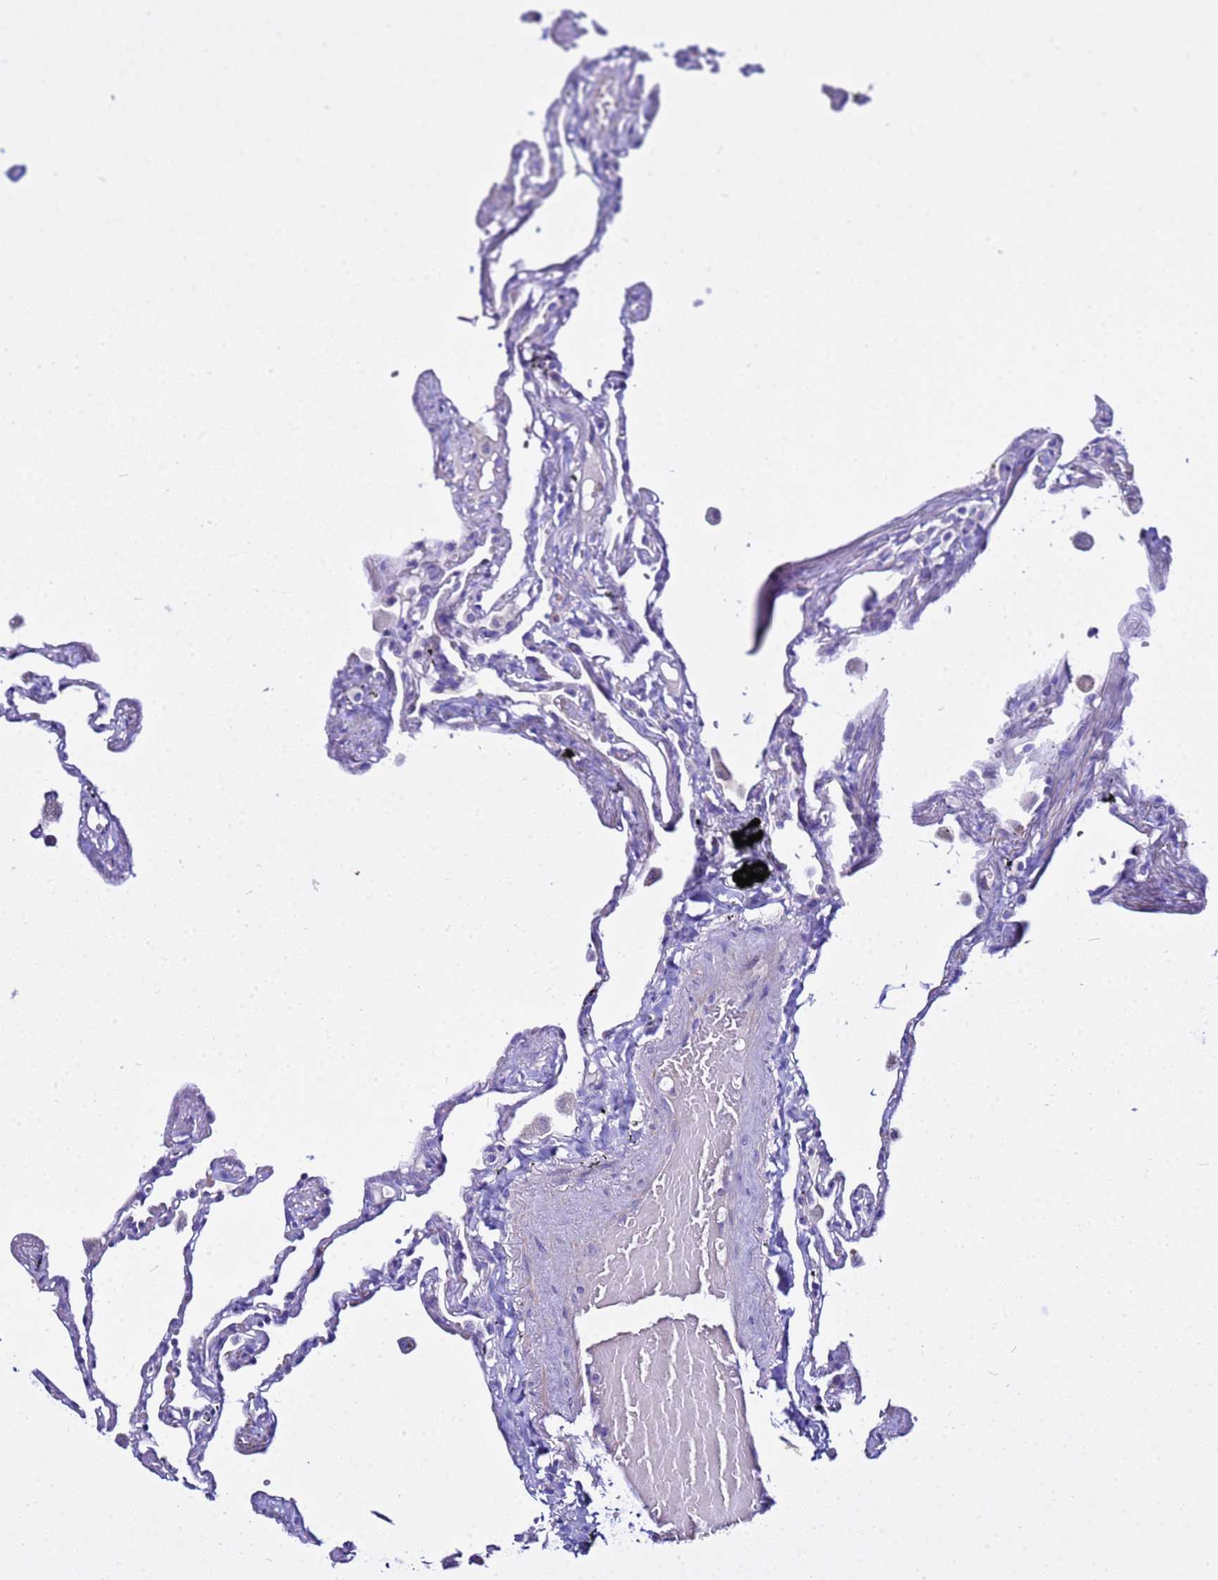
{"staining": {"intensity": "negative", "quantity": "none", "location": "none"}, "tissue": "lung", "cell_type": "Alveolar cells", "image_type": "normal", "snomed": [{"axis": "morphology", "description": "Normal tissue, NOS"}, {"axis": "topography", "description": "Lung"}], "caption": "Immunohistochemistry of unremarkable human lung shows no positivity in alveolar cells.", "gene": "USP18", "patient": {"sex": "female", "age": 67}}